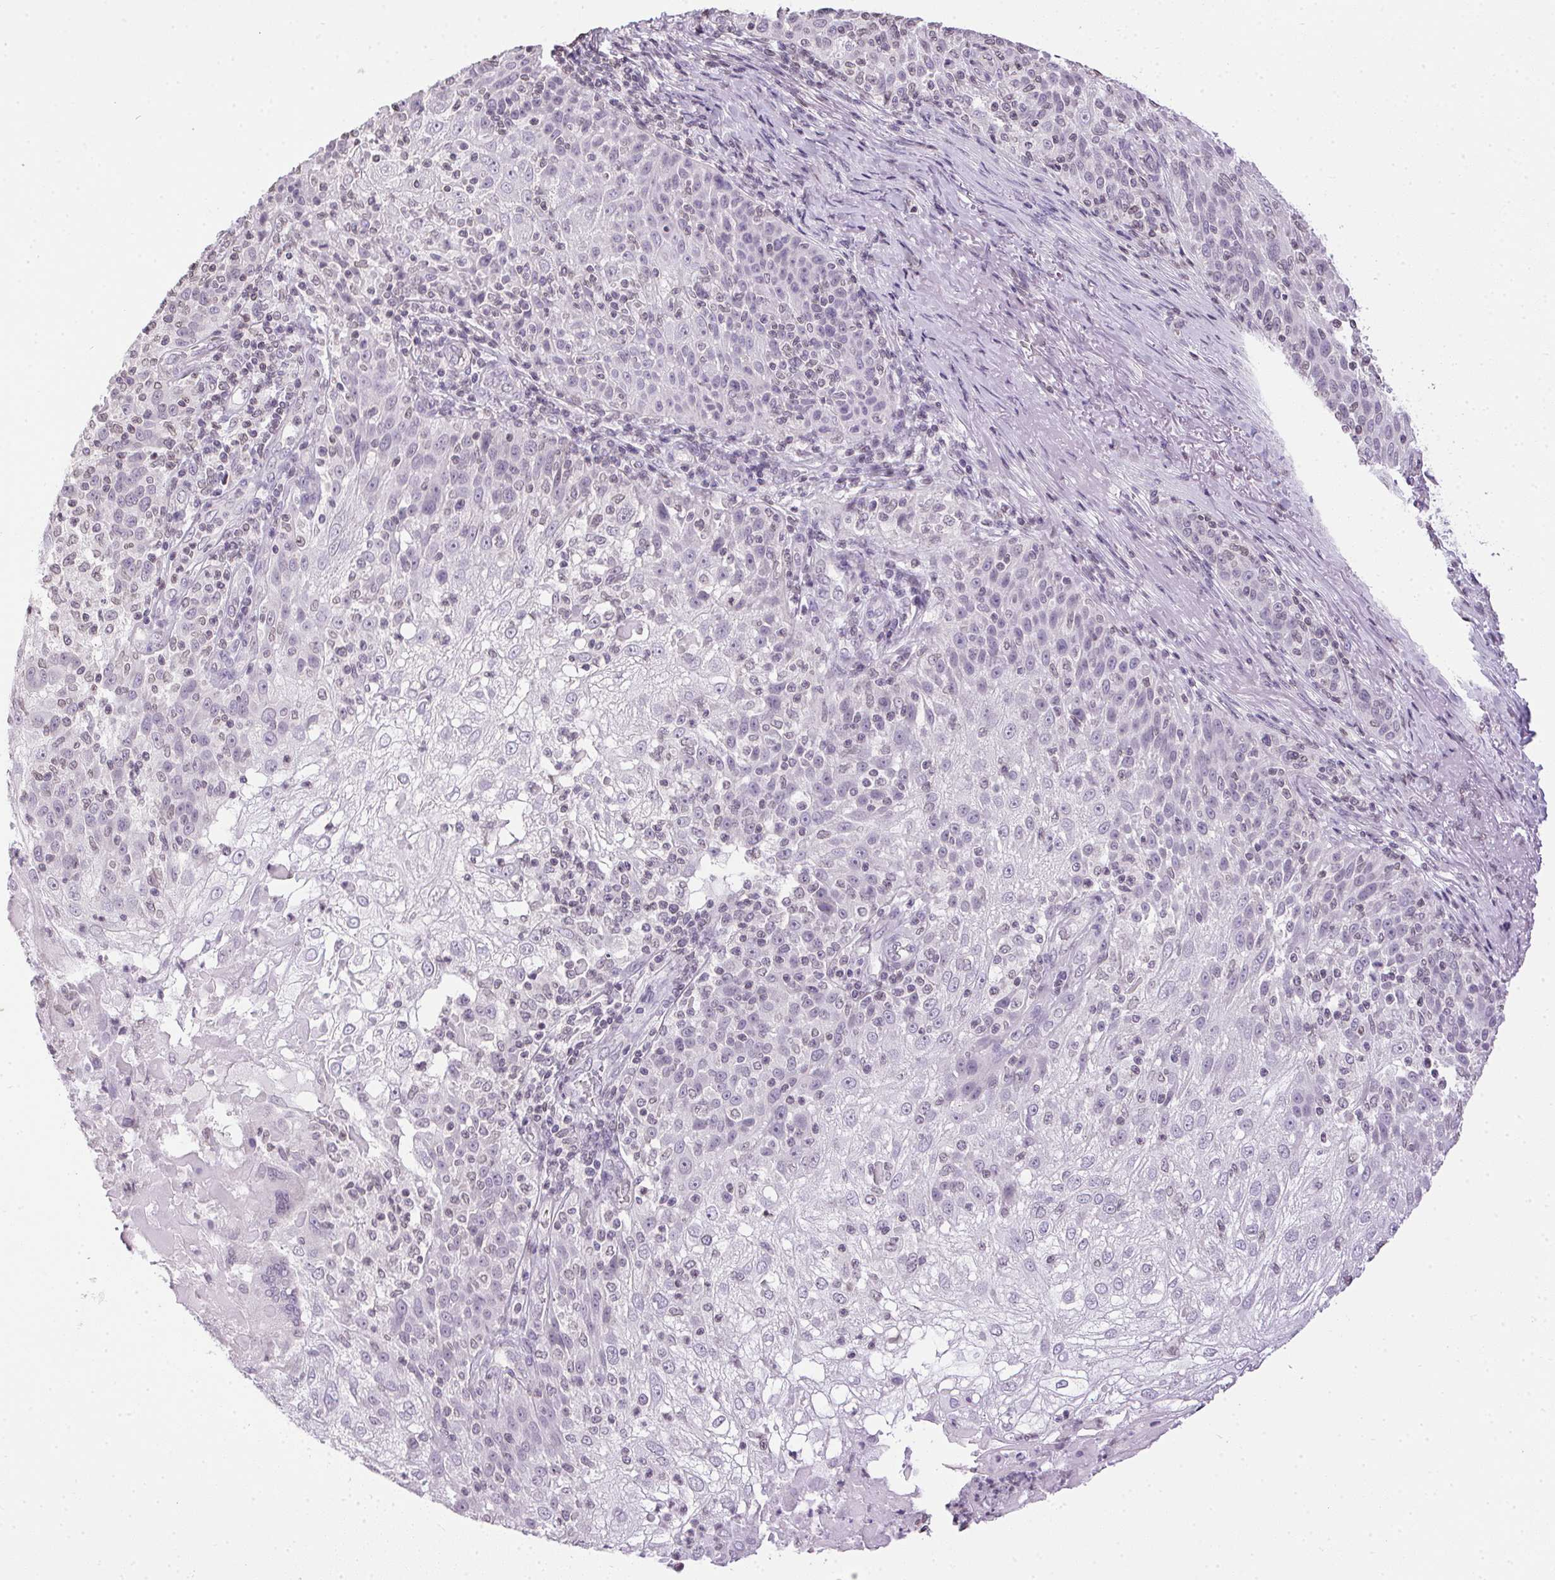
{"staining": {"intensity": "negative", "quantity": "none", "location": "none"}, "tissue": "skin cancer", "cell_type": "Tumor cells", "image_type": "cancer", "snomed": [{"axis": "morphology", "description": "Normal tissue, NOS"}, {"axis": "morphology", "description": "Squamous cell carcinoma, NOS"}, {"axis": "topography", "description": "Skin"}], "caption": "IHC histopathology image of neoplastic tissue: human squamous cell carcinoma (skin) stained with DAB demonstrates no significant protein expression in tumor cells.", "gene": "PRL", "patient": {"sex": "female", "age": 83}}